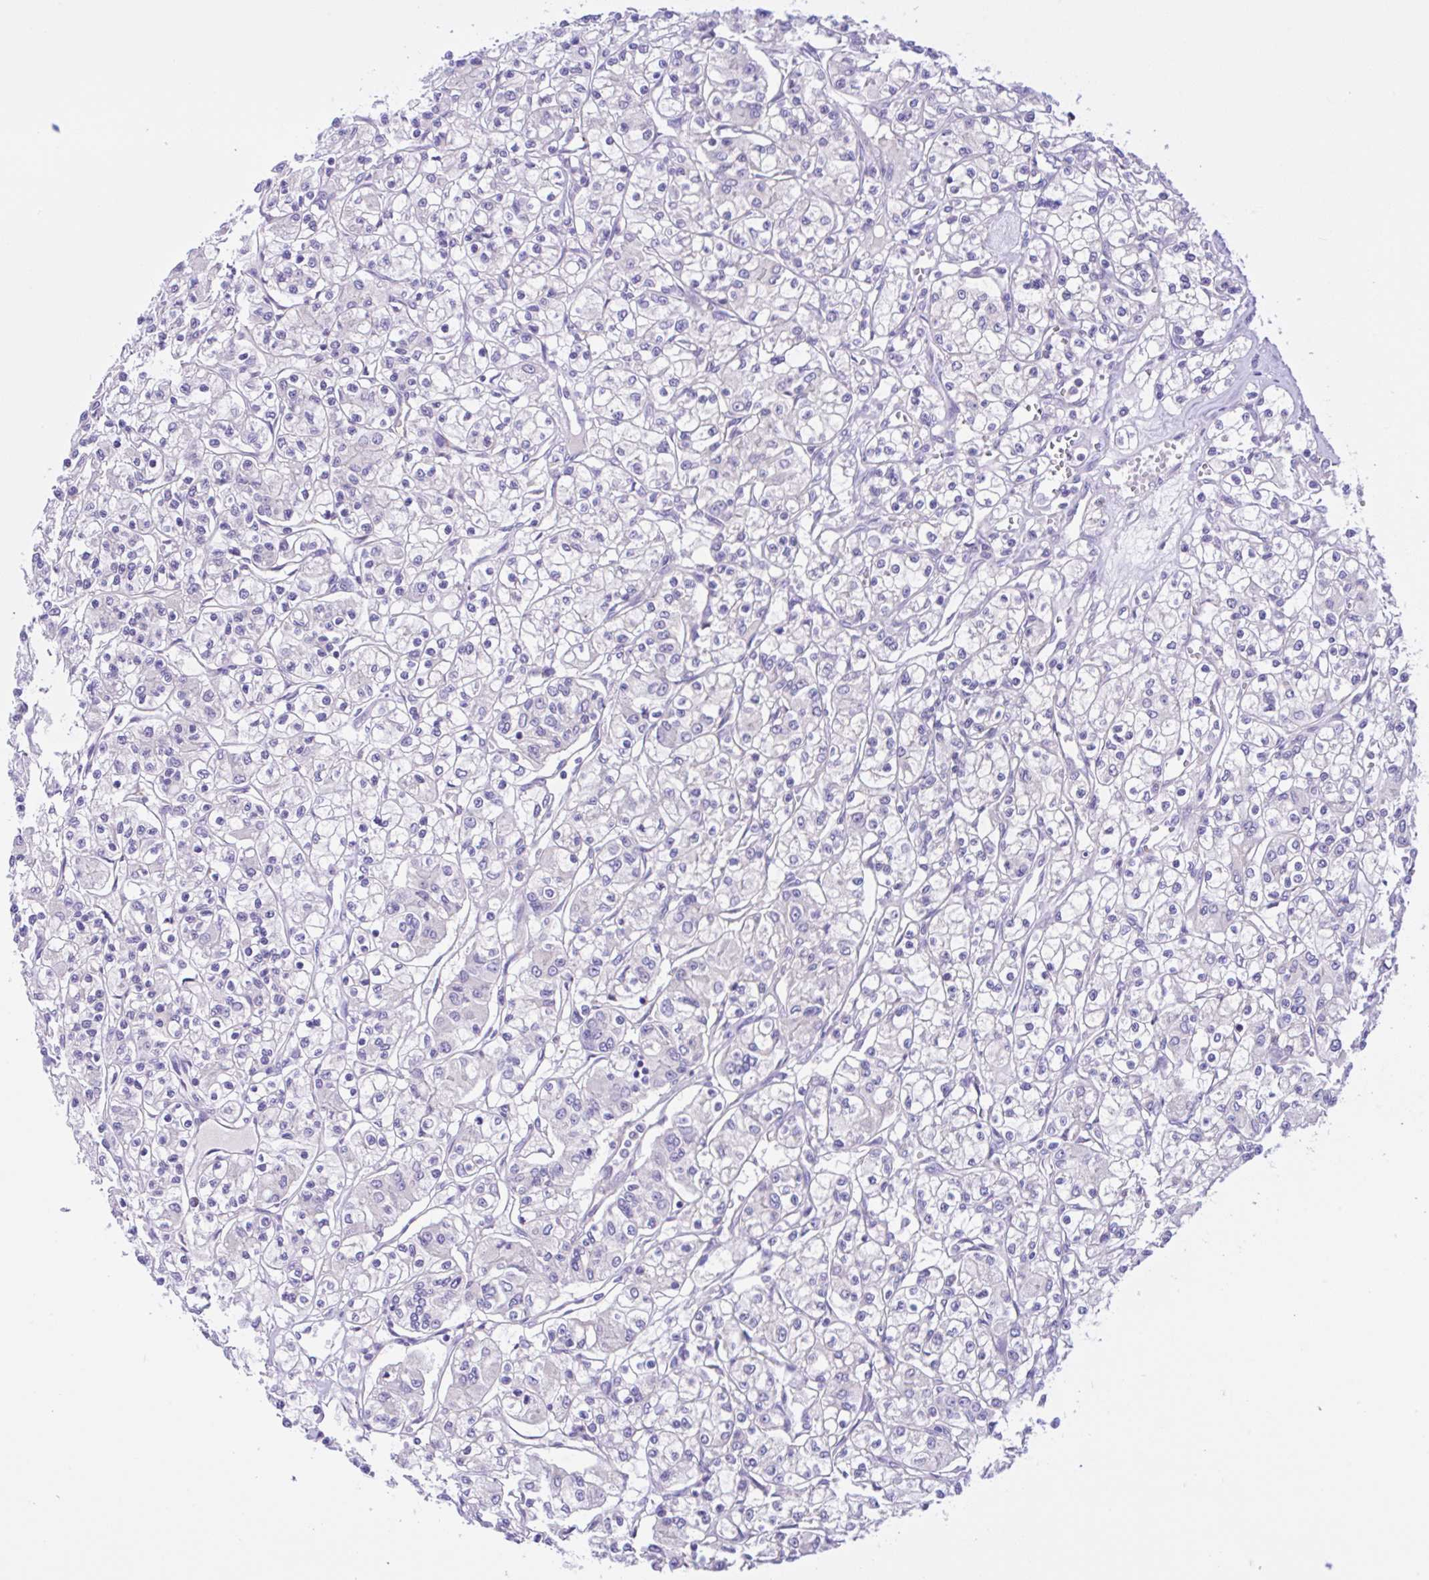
{"staining": {"intensity": "negative", "quantity": "none", "location": "none"}, "tissue": "renal cancer", "cell_type": "Tumor cells", "image_type": "cancer", "snomed": [{"axis": "morphology", "description": "Adenocarcinoma, NOS"}, {"axis": "topography", "description": "Kidney"}], "caption": "Renal adenocarcinoma stained for a protein using IHC shows no staining tumor cells.", "gene": "ANO4", "patient": {"sex": "female", "age": 59}}